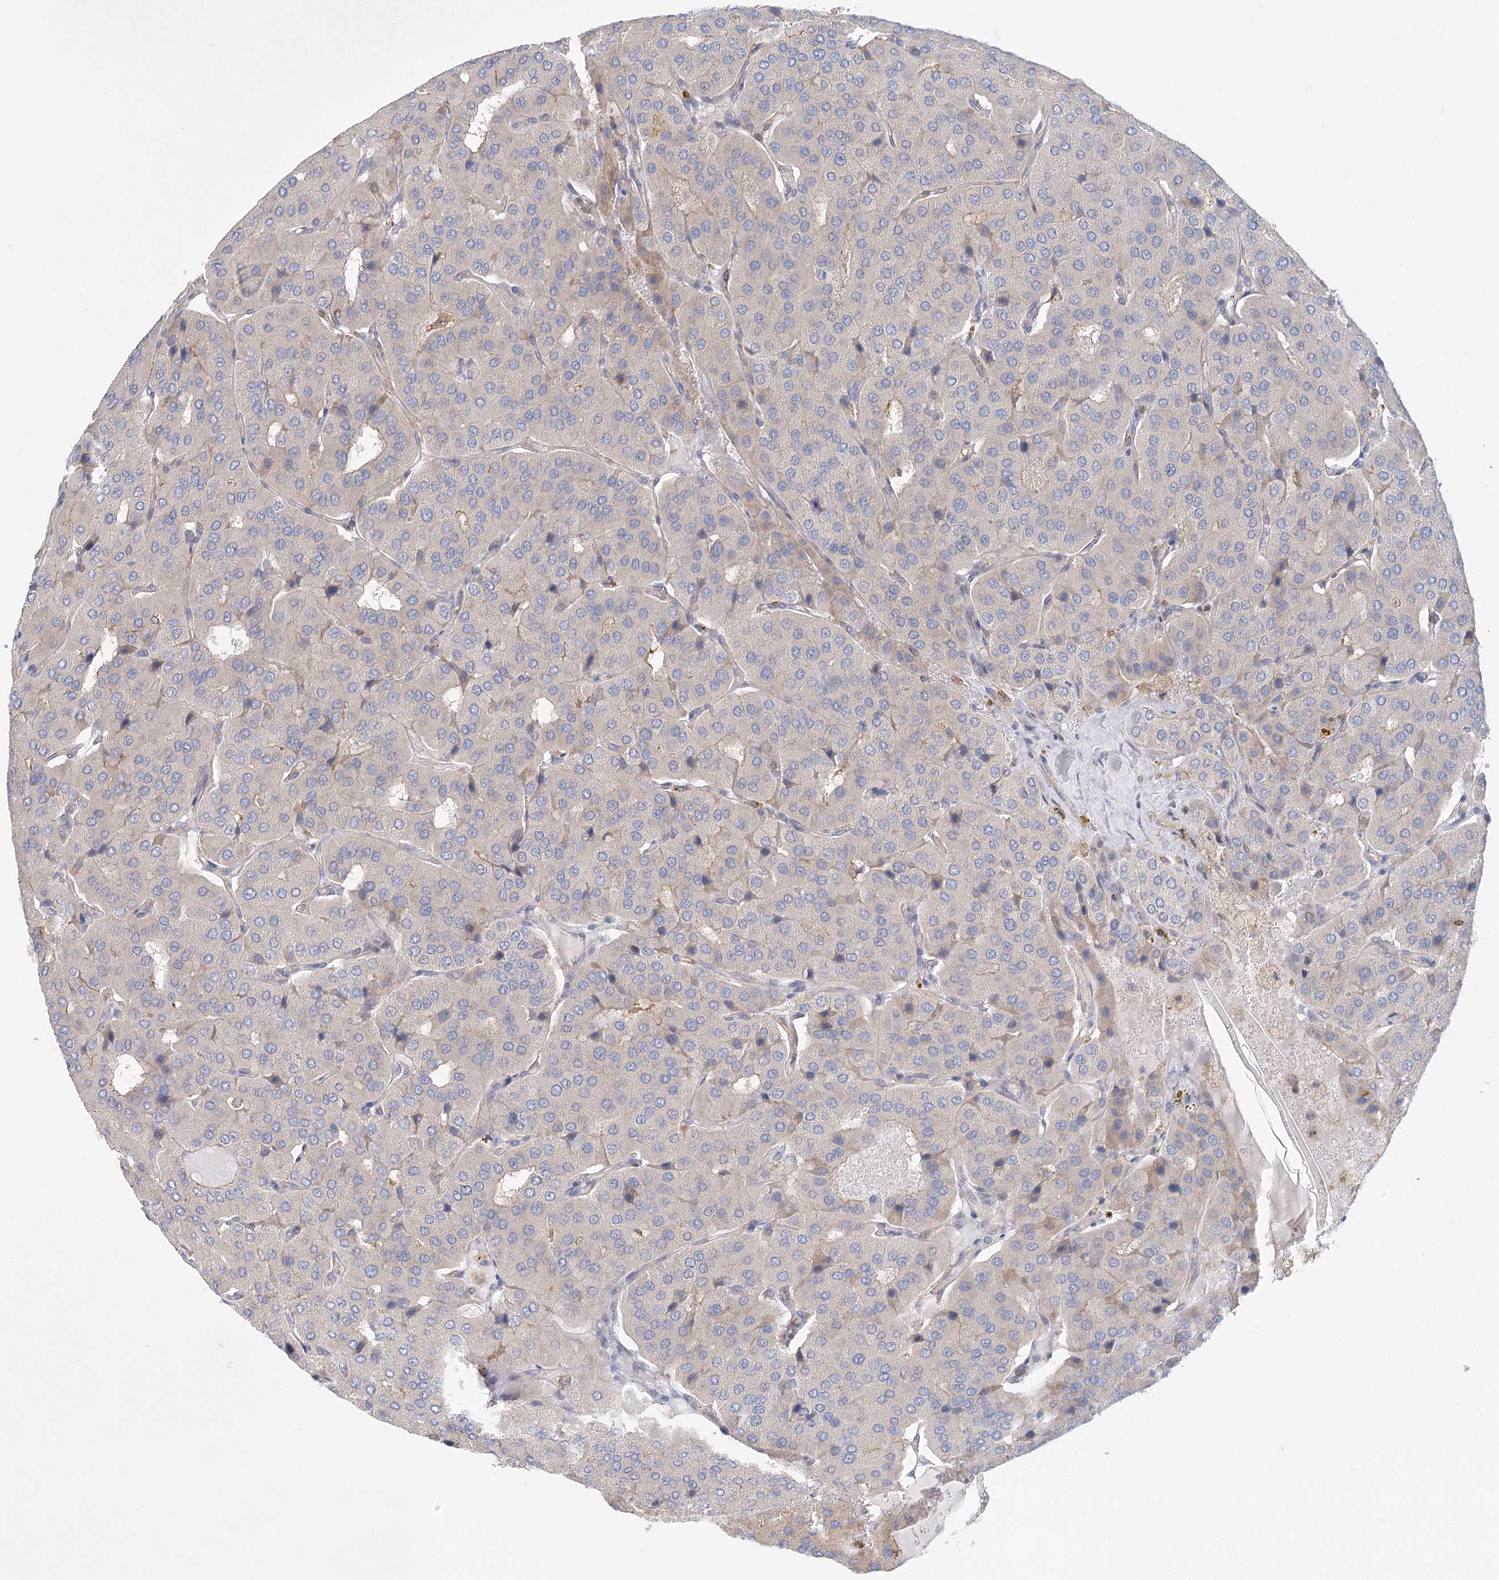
{"staining": {"intensity": "negative", "quantity": "none", "location": "none"}, "tissue": "parathyroid gland", "cell_type": "Glandular cells", "image_type": "normal", "snomed": [{"axis": "morphology", "description": "Normal tissue, NOS"}, {"axis": "morphology", "description": "Adenoma, NOS"}, {"axis": "topography", "description": "Parathyroid gland"}], "caption": "Immunohistochemistry (IHC) photomicrograph of unremarkable parathyroid gland: parathyroid gland stained with DAB (3,3'-diaminobenzidine) displays no significant protein staining in glandular cells.", "gene": "UMPS", "patient": {"sex": "female", "age": 86}}